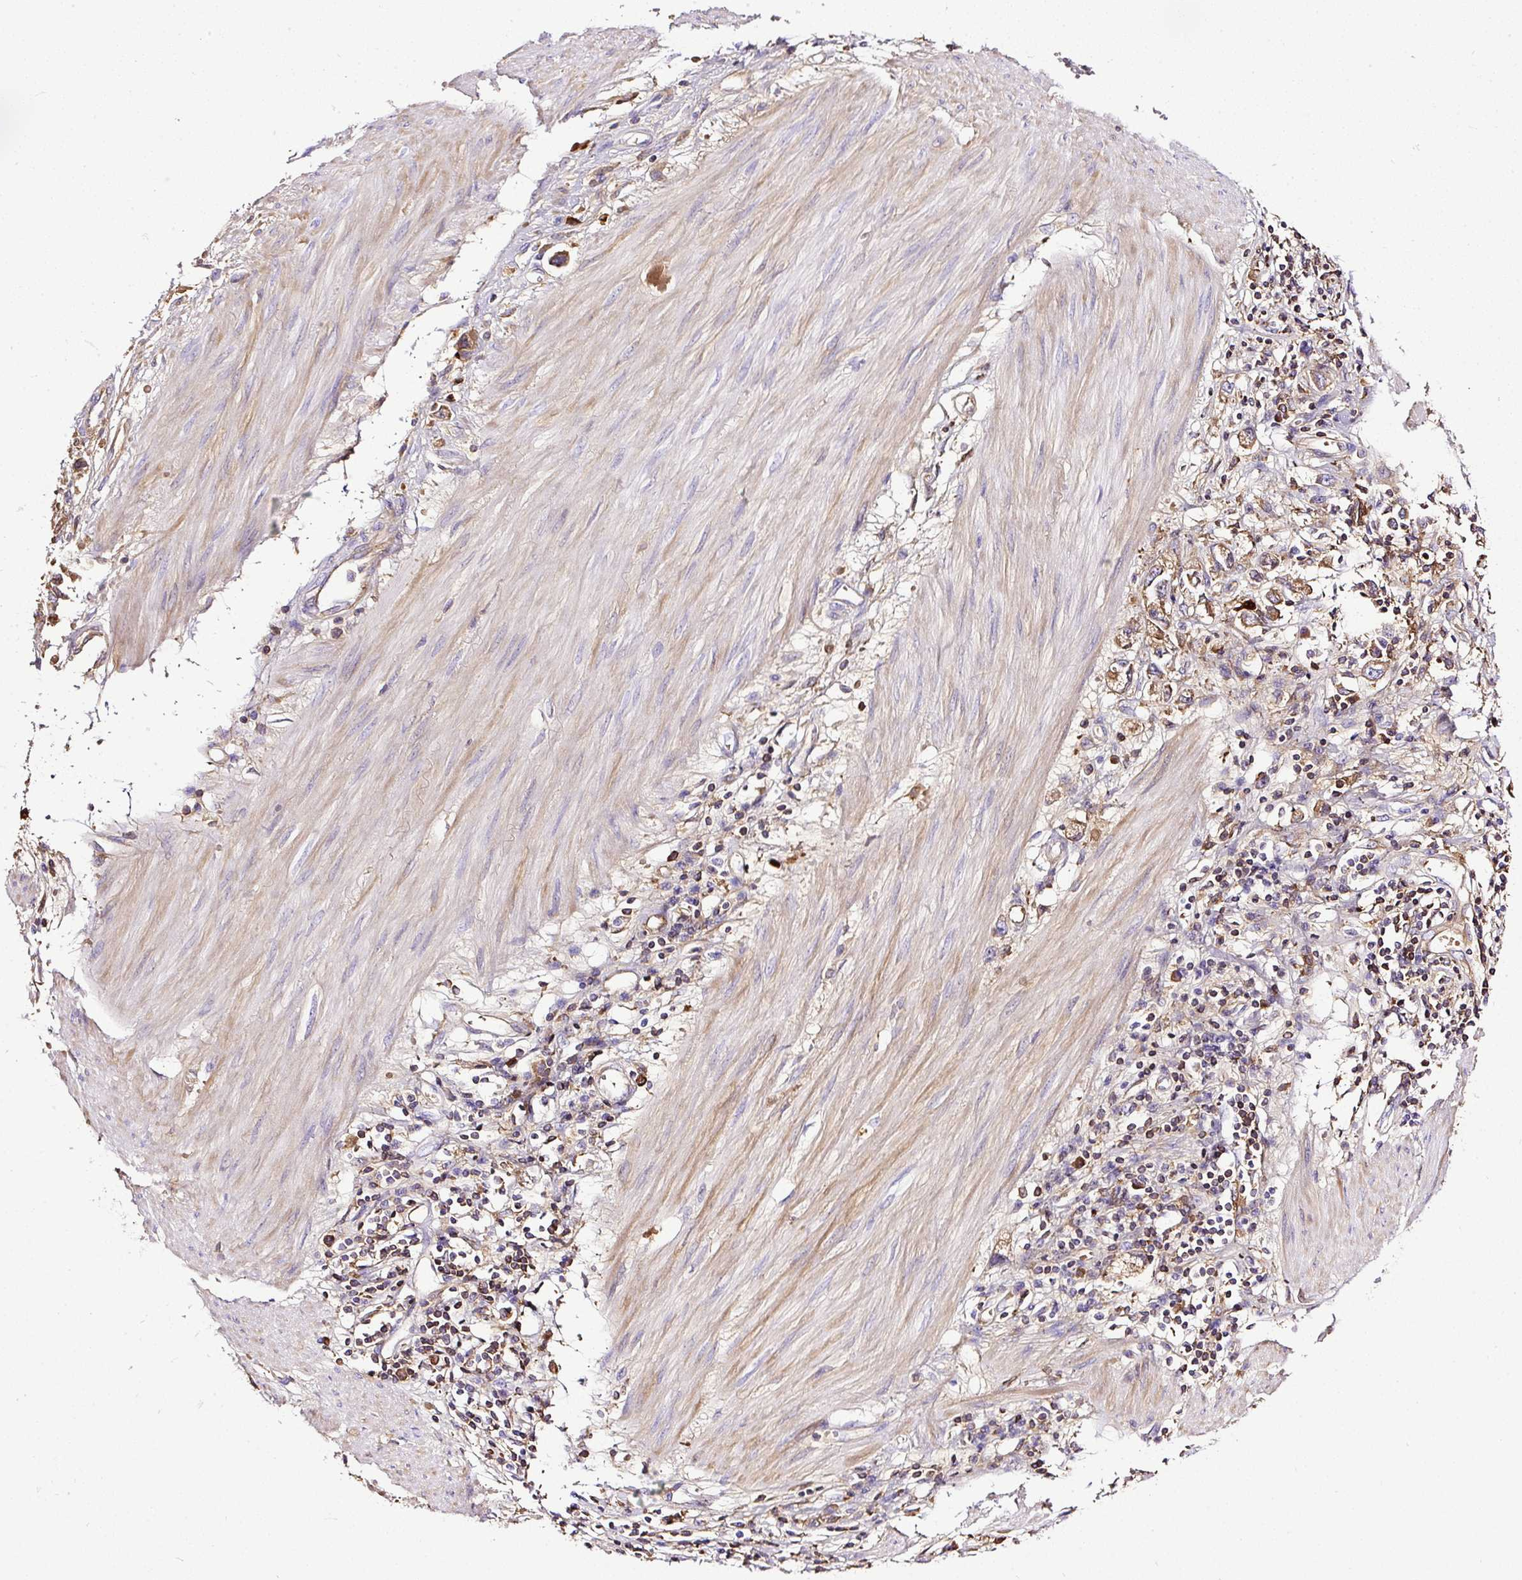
{"staining": {"intensity": "moderate", "quantity": ">75%", "location": "cytoplasmic/membranous"}, "tissue": "stomach cancer", "cell_type": "Tumor cells", "image_type": "cancer", "snomed": [{"axis": "morphology", "description": "Adenocarcinoma, NOS"}, {"axis": "topography", "description": "Stomach"}], "caption": "An immunohistochemistry (IHC) photomicrograph of neoplastic tissue is shown. Protein staining in brown highlights moderate cytoplasmic/membranous positivity in stomach cancer (adenocarcinoma) within tumor cells. (Stains: DAB (3,3'-diaminobenzidine) in brown, nuclei in blue, Microscopy: brightfield microscopy at high magnification).", "gene": "CLEC3B", "patient": {"sex": "female", "age": 76}}